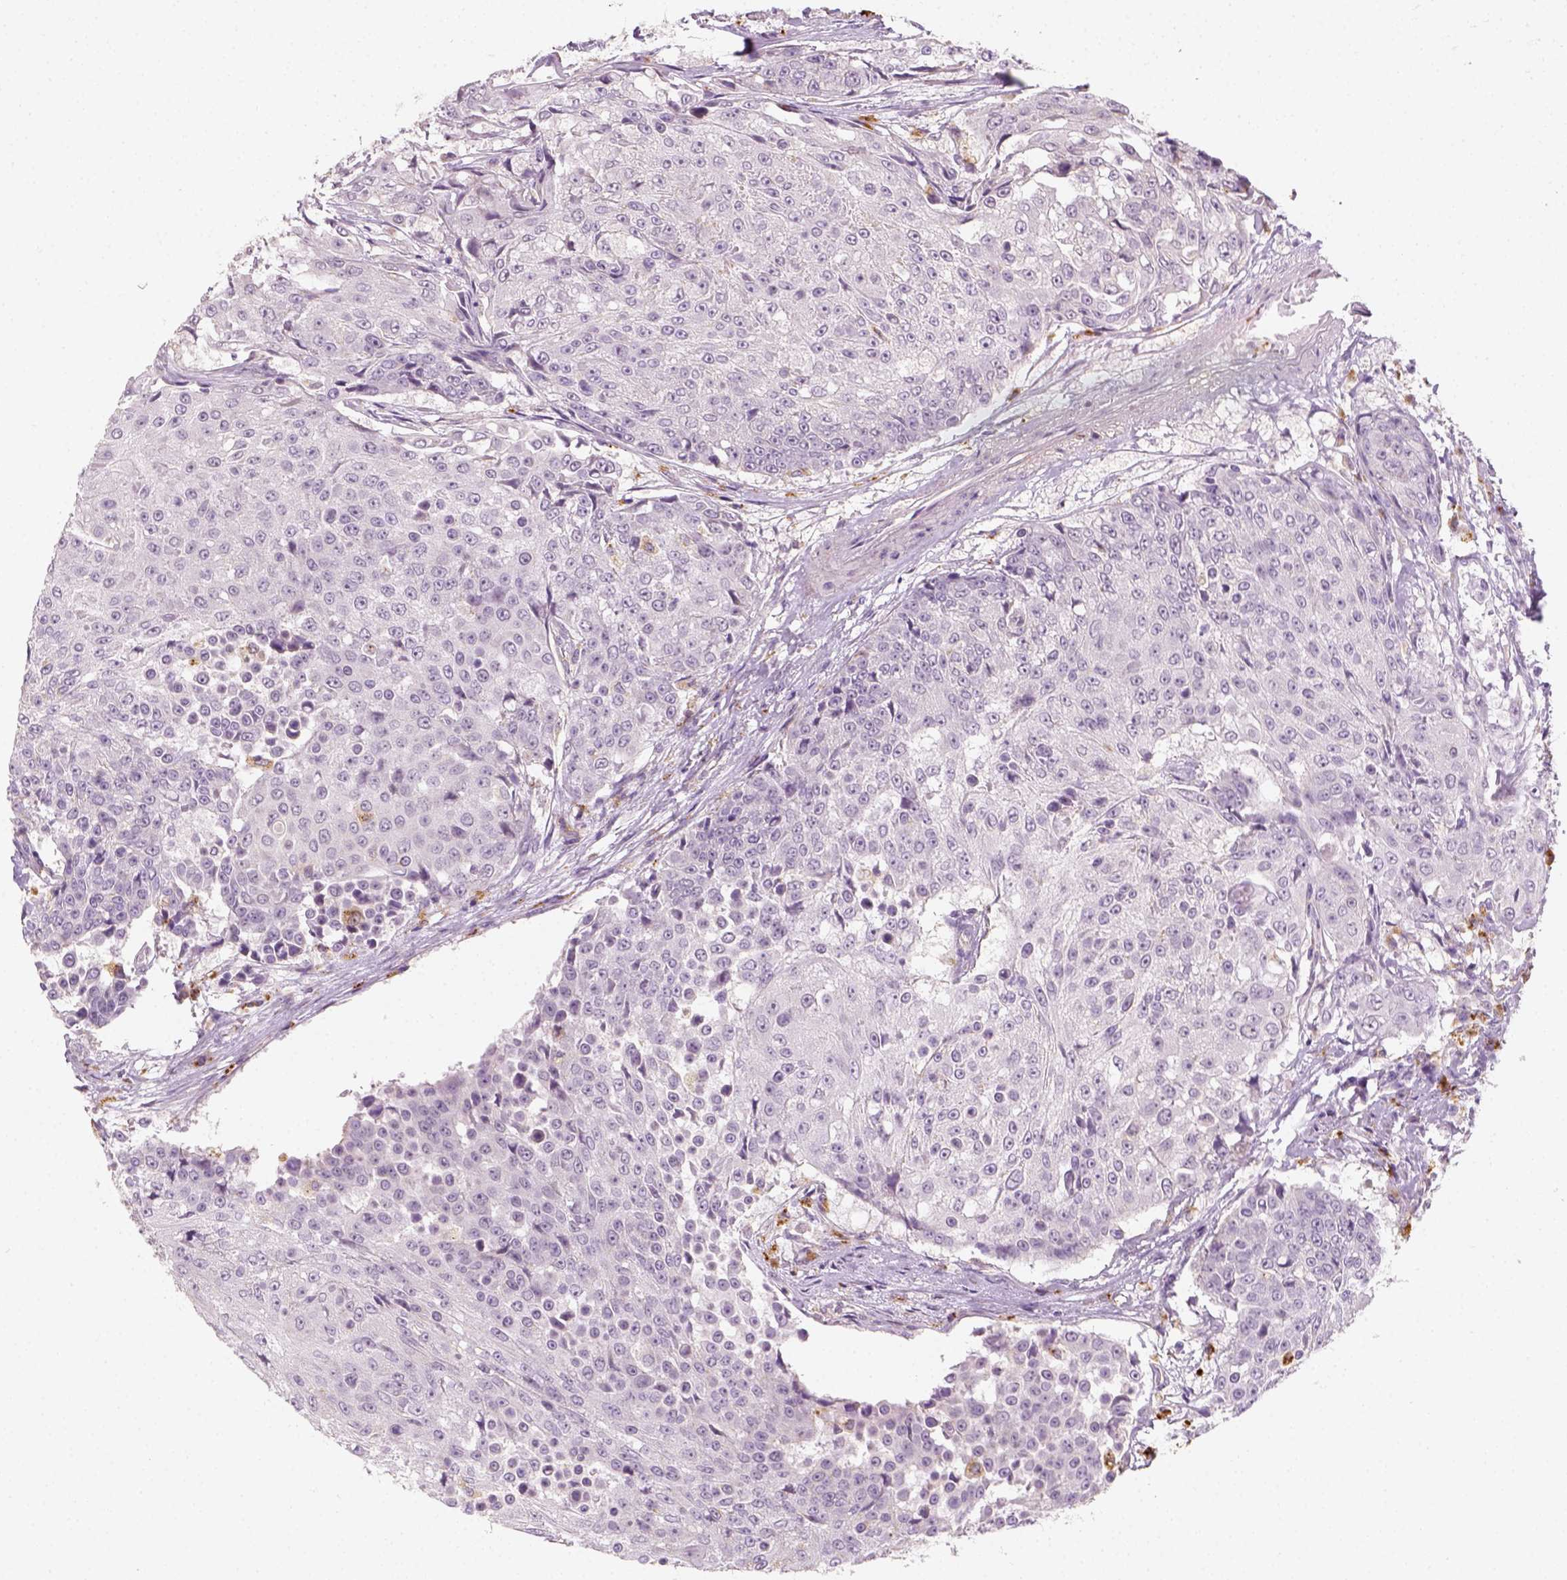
{"staining": {"intensity": "negative", "quantity": "none", "location": "none"}, "tissue": "urothelial cancer", "cell_type": "Tumor cells", "image_type": "cancer", "snomed": [{"axis": "morphology", "description": "Urothelial carcinoma, High grade"}, {"axis": "topography", "description": "Urinary bladder"}], "caption": "High magnification brightfield microscopy of high-grade urothelial carcinoma stained with DAB (3,3'-diaminobenzidine) (brown) and counterstained with hematoxylin (blue): tumor cells show no significant expression.", "gene": "FAM163B", "patient": {"sex": "female", "age": 63}}